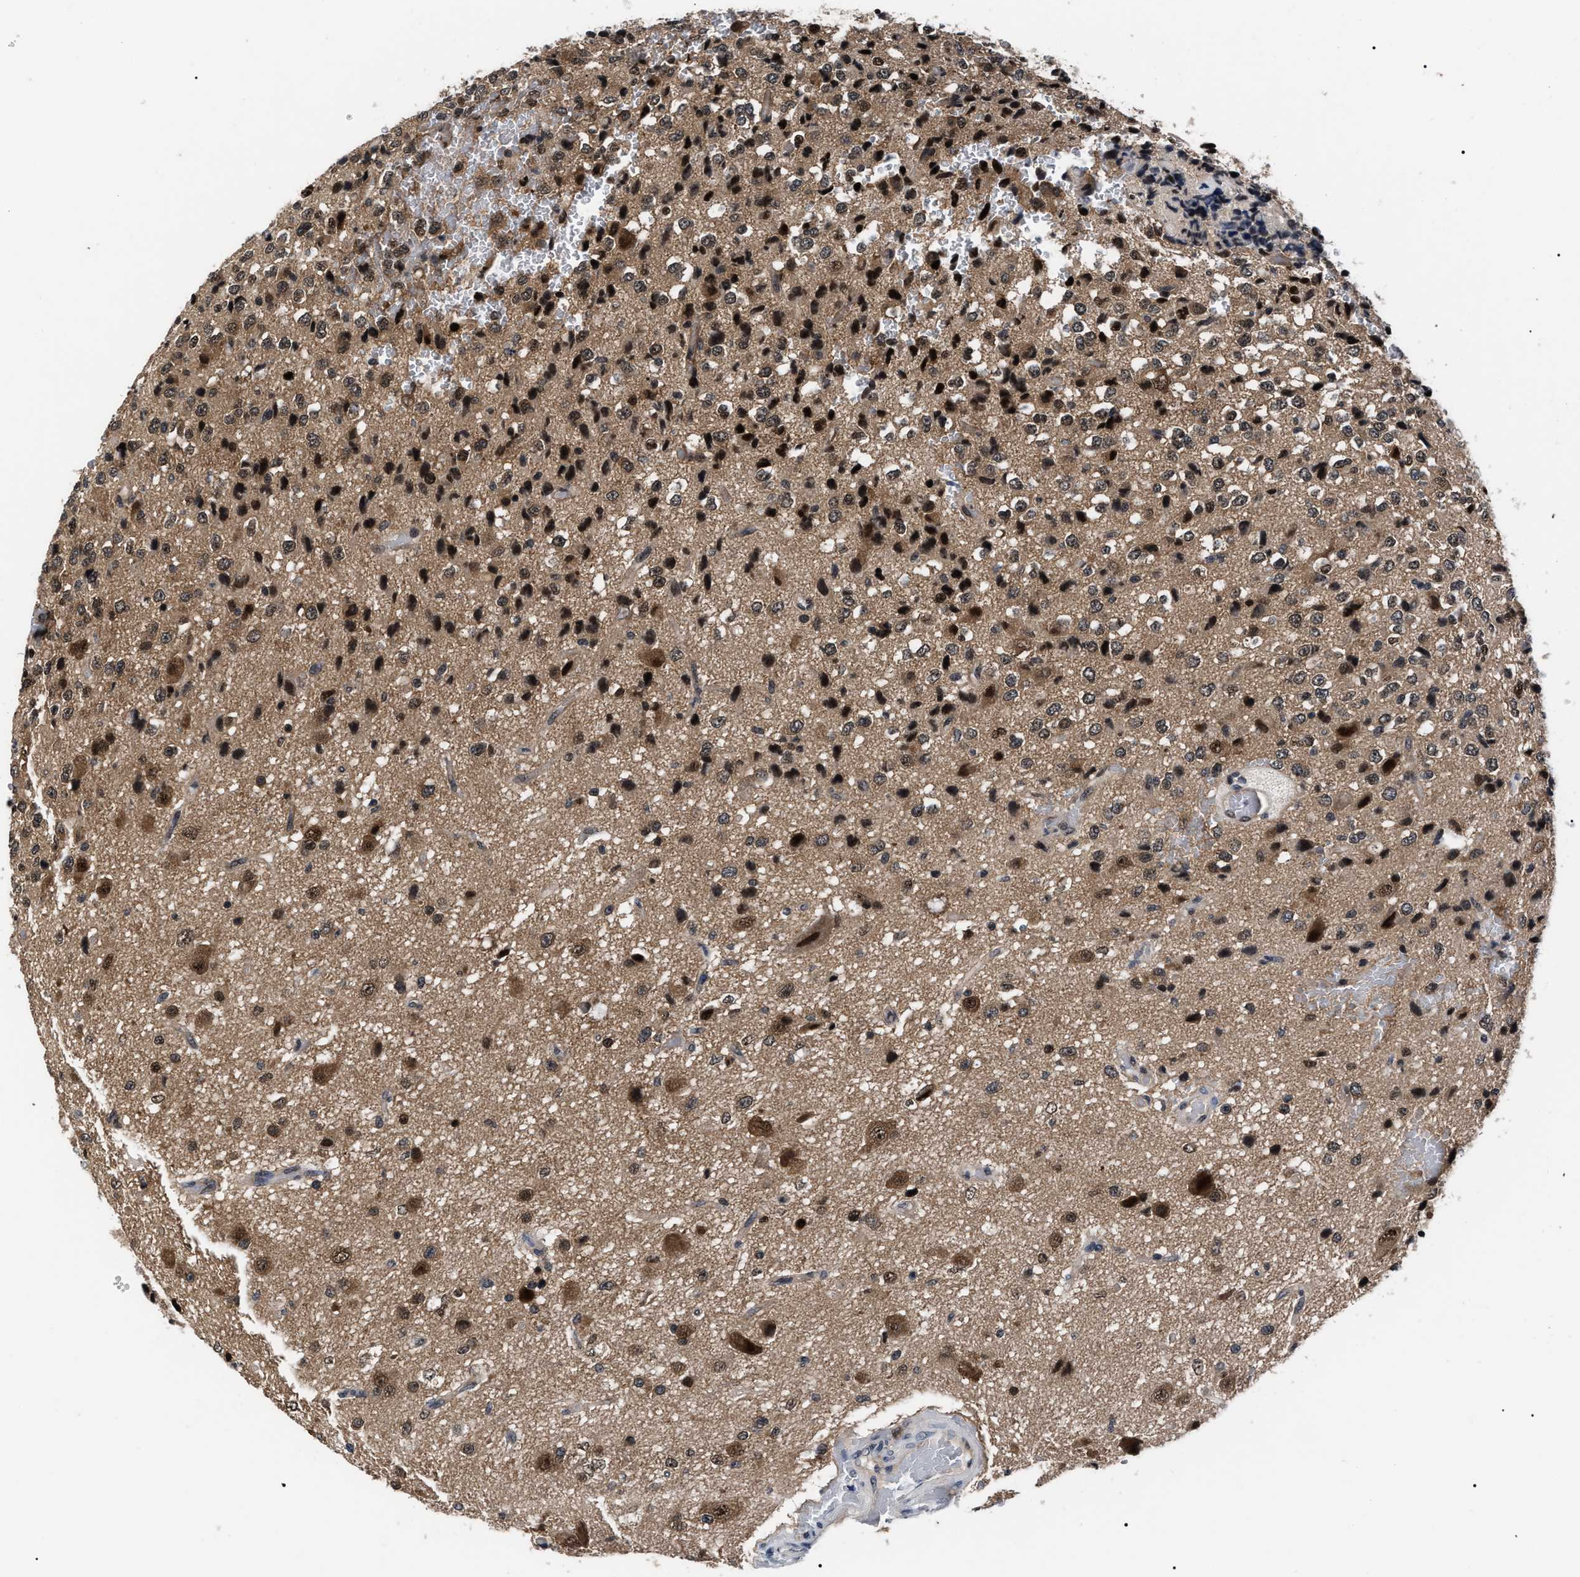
{"staining": {"intensity": "moderate", "quantity": ">75%", "location": "cytoplasmic/membranous,nuclear"}, "tissue": "glioma", "cell_type": "Tumor cells", "image_type": "cancer", "snomed": [{"axis": "morphology", "description": "Glioma, malignant, High grade"}, {"axis": "topography", "description": "pancreas cauda"}], "caption": "Malignant glioma (high-grade) stained with a protein marker exhibits moderate staining in tumor cells.", "gene": "CSNK2A1", "patient": {"sex": "male", "age": 60}}